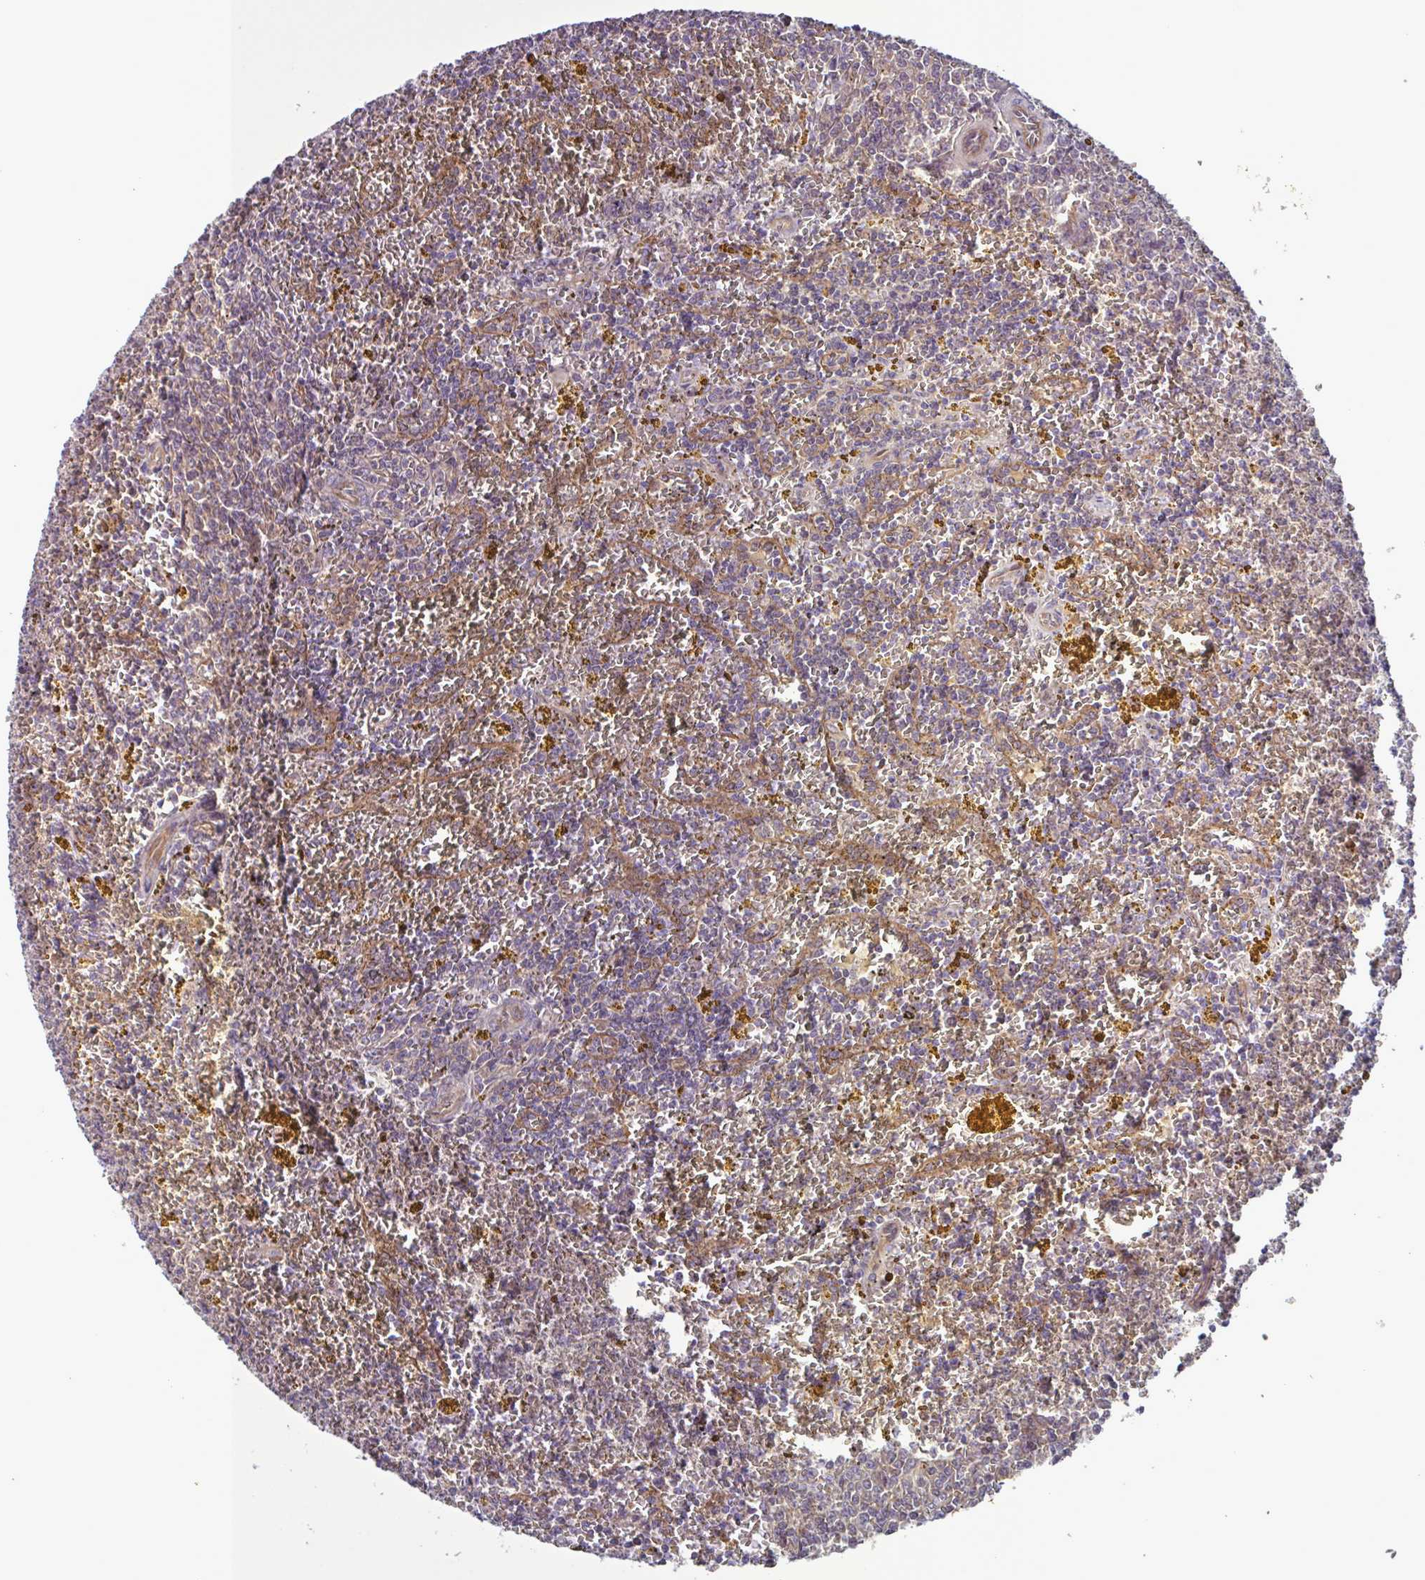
{"staining": {"intensity": "negative", "quantity": "none", "location": "none"}, "tissue": "lymphoma", "cell_type": "Tumor cells", "image_type": "cancer", "snomed": [{"axis": "morphology", "description": "Malignant lymphoma, non-Hodgkin's type, Low grade"}, {"axis": "topography", "description": "Spleen"}, {"axis": "topography", "description": "Lymph node"}], "caption": "IHC micrograph of lymphoma stained for a protein (brown), which reveals no staining in tumor cells.", "gene": "GLTP", "patient": {"sex": "female", "age": 66}}